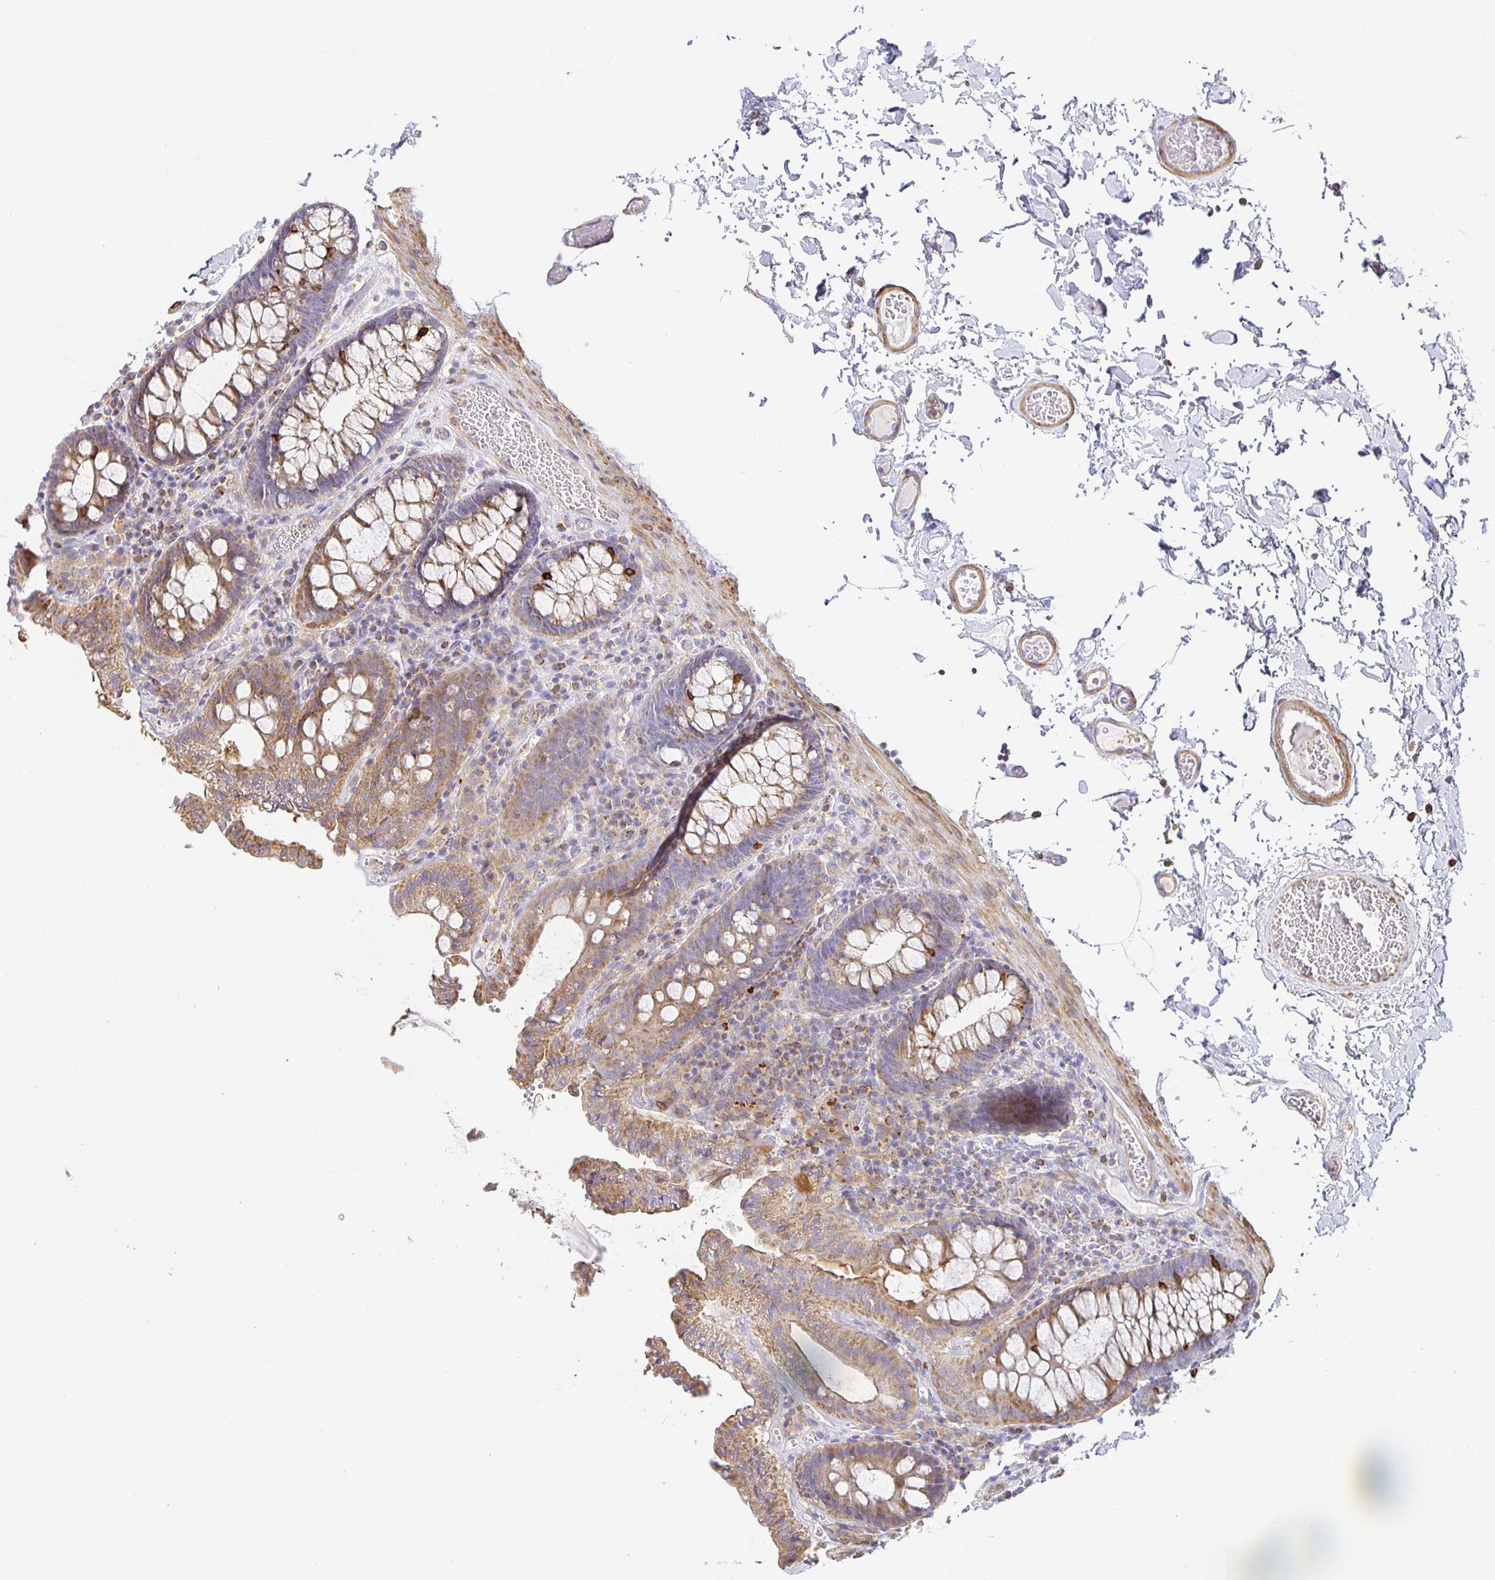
{"staining": {"intensity": "moderate", "quantity": ">75%", "location": "cytoplasmic/membranous"}, "tissue": "colon", "cell_type": "Endothelial cells", "image_type": "normal", "snomed": [{"axis": "morphology", "description": "Normal tissue, NOS"}, {"axis": "topography", "description": "Colon"}, {"axis": "topography", "description": "Peripheral nerve tissue"}], "caption": "Immunohistochemistry (DAB) staining of normal colon shows moderate cytoplasmic/membranous protein positivity in approximately >75% of endothelial cells.", "gene": "FLRT3", "patient": {"sex": "male", "age": 84}}